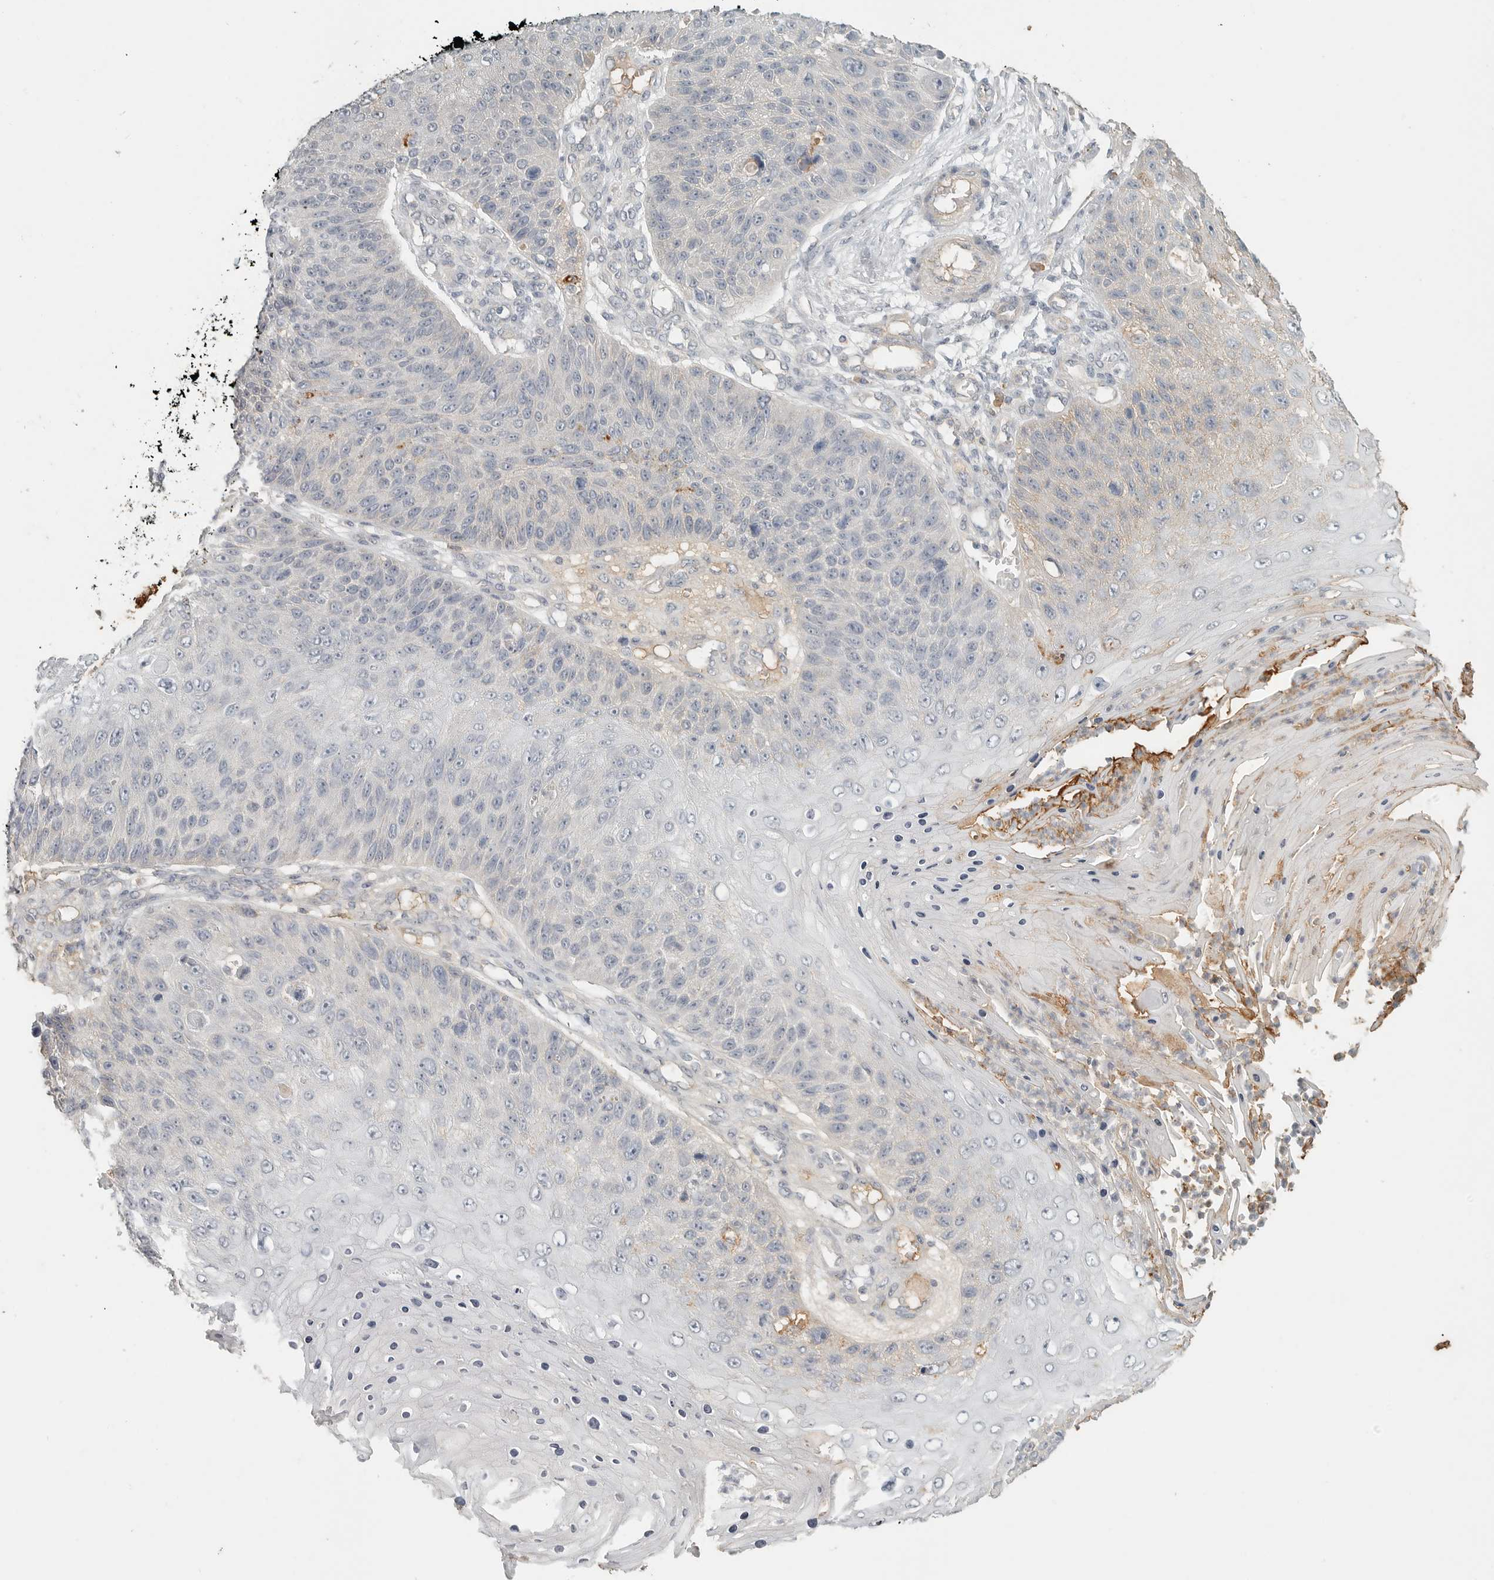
{"staining": {"intensity": "negative", "quantity": "none", "location": "none"}, "tissue": "skin cancer", "cell_type": "Tumor cells", "image_type": "cancer", "snomed": [{"axis": "morphology", "description": "Squamous cell carcinoma, NOS"}, {"axis": "topography", "description": "Skin"}], "caption": "This histopathology image is of skin squamous cell carcinoma stained with immunohistochemistry (IHC) to label a protein in brown with the nuclei are counter-stained blue. There is no positivity in tumor cells.", "gene": "SLC25A36", "patient": {"sex": "female", "age": 88}}